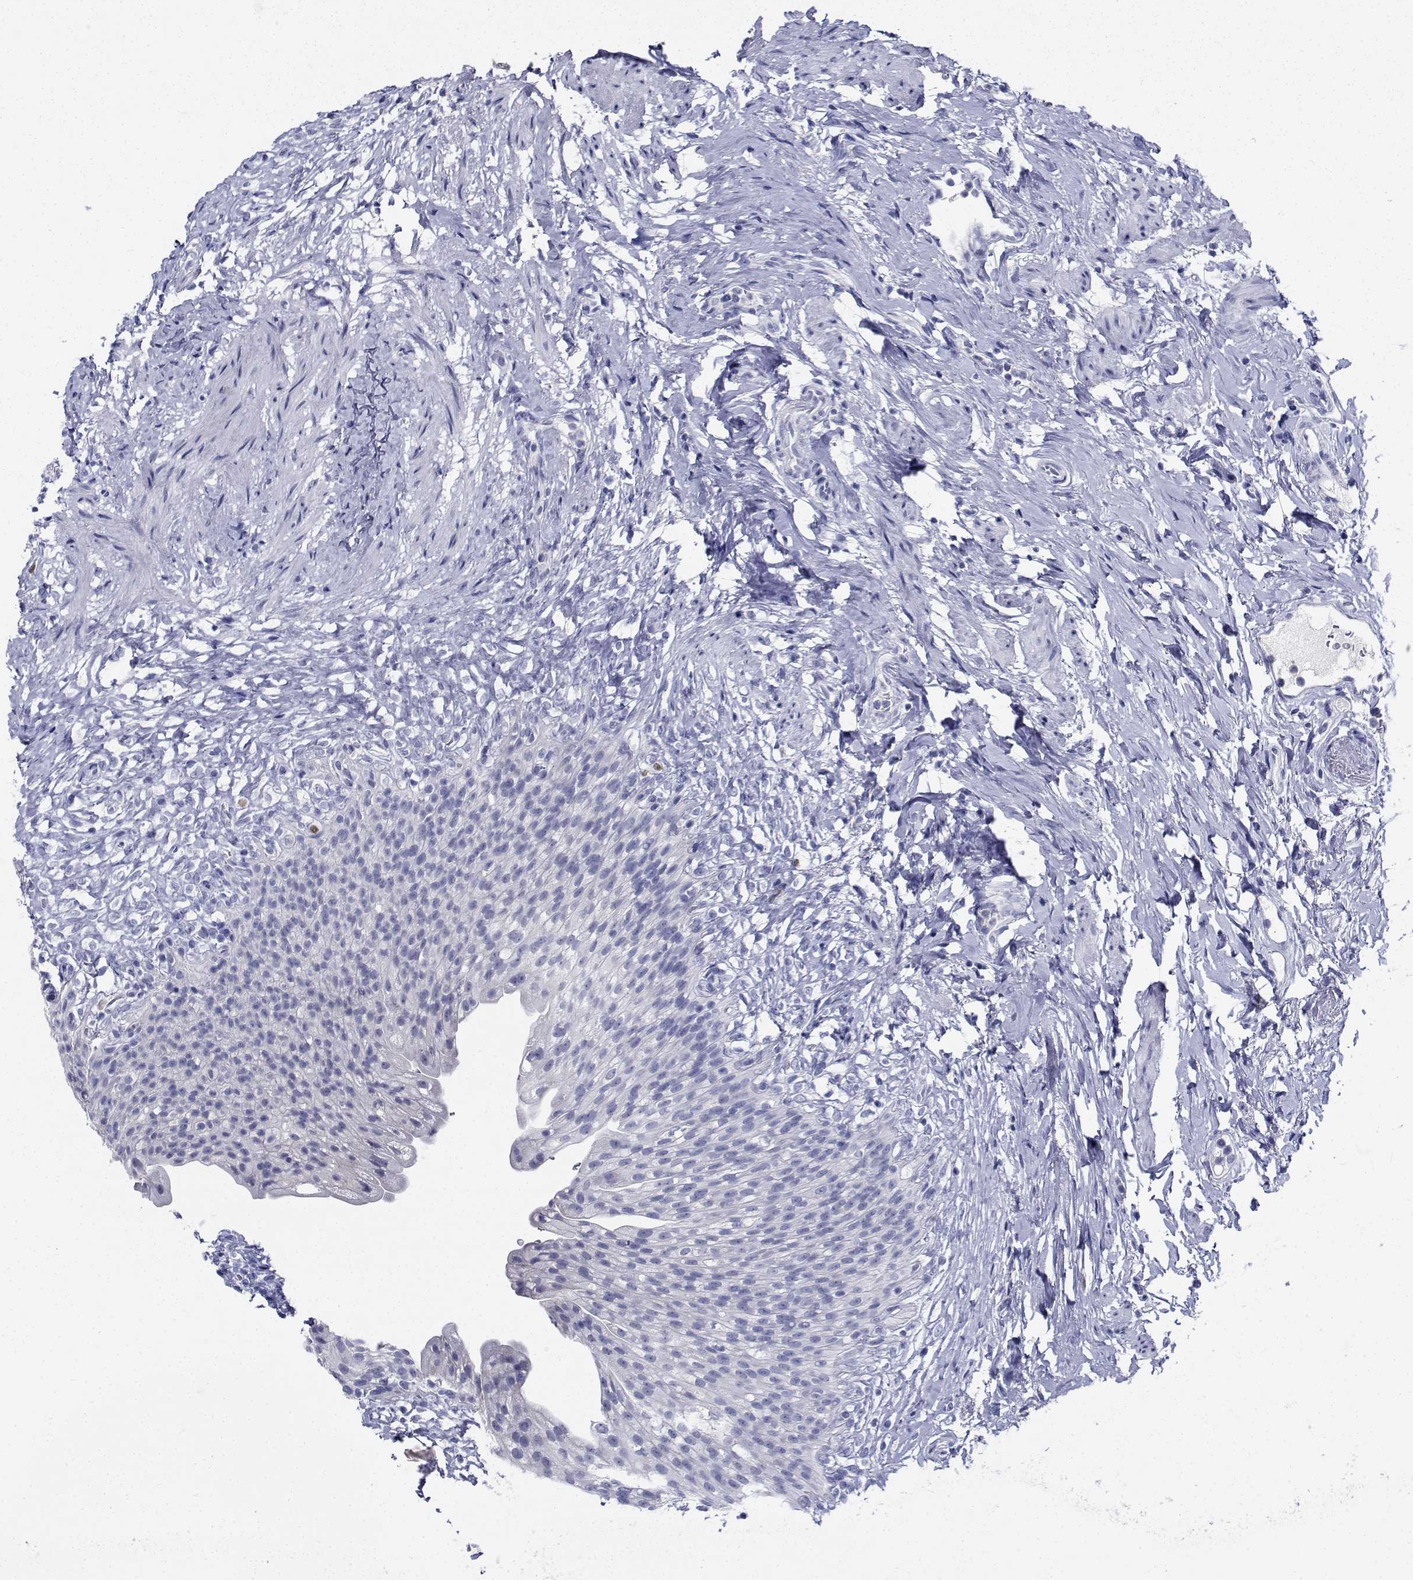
{"staining": {"intensity": "negative", "quantity": "none", "location": "none"}, "tissue": "urinary bladder", "cell_type": "Urothelial cells", "image_type": "normal", "snomed": [{"axis": "morphology", "description": "Normal tissue, NOS"}, {"axis": "topography", "description": "Urinary bladder"}, {"axis": "topography", "description": "Prostate"}], "caption": "Immunohistochemistry micrograph of unremarkable urinary bladder: urinary bladder stained with DAB (3,3'-diaminobenzidine) demonstrates no significant protein expression in urothelial cells.", "gene": "PLXNA4", "patient": {"sex": "male", "age": 76}}